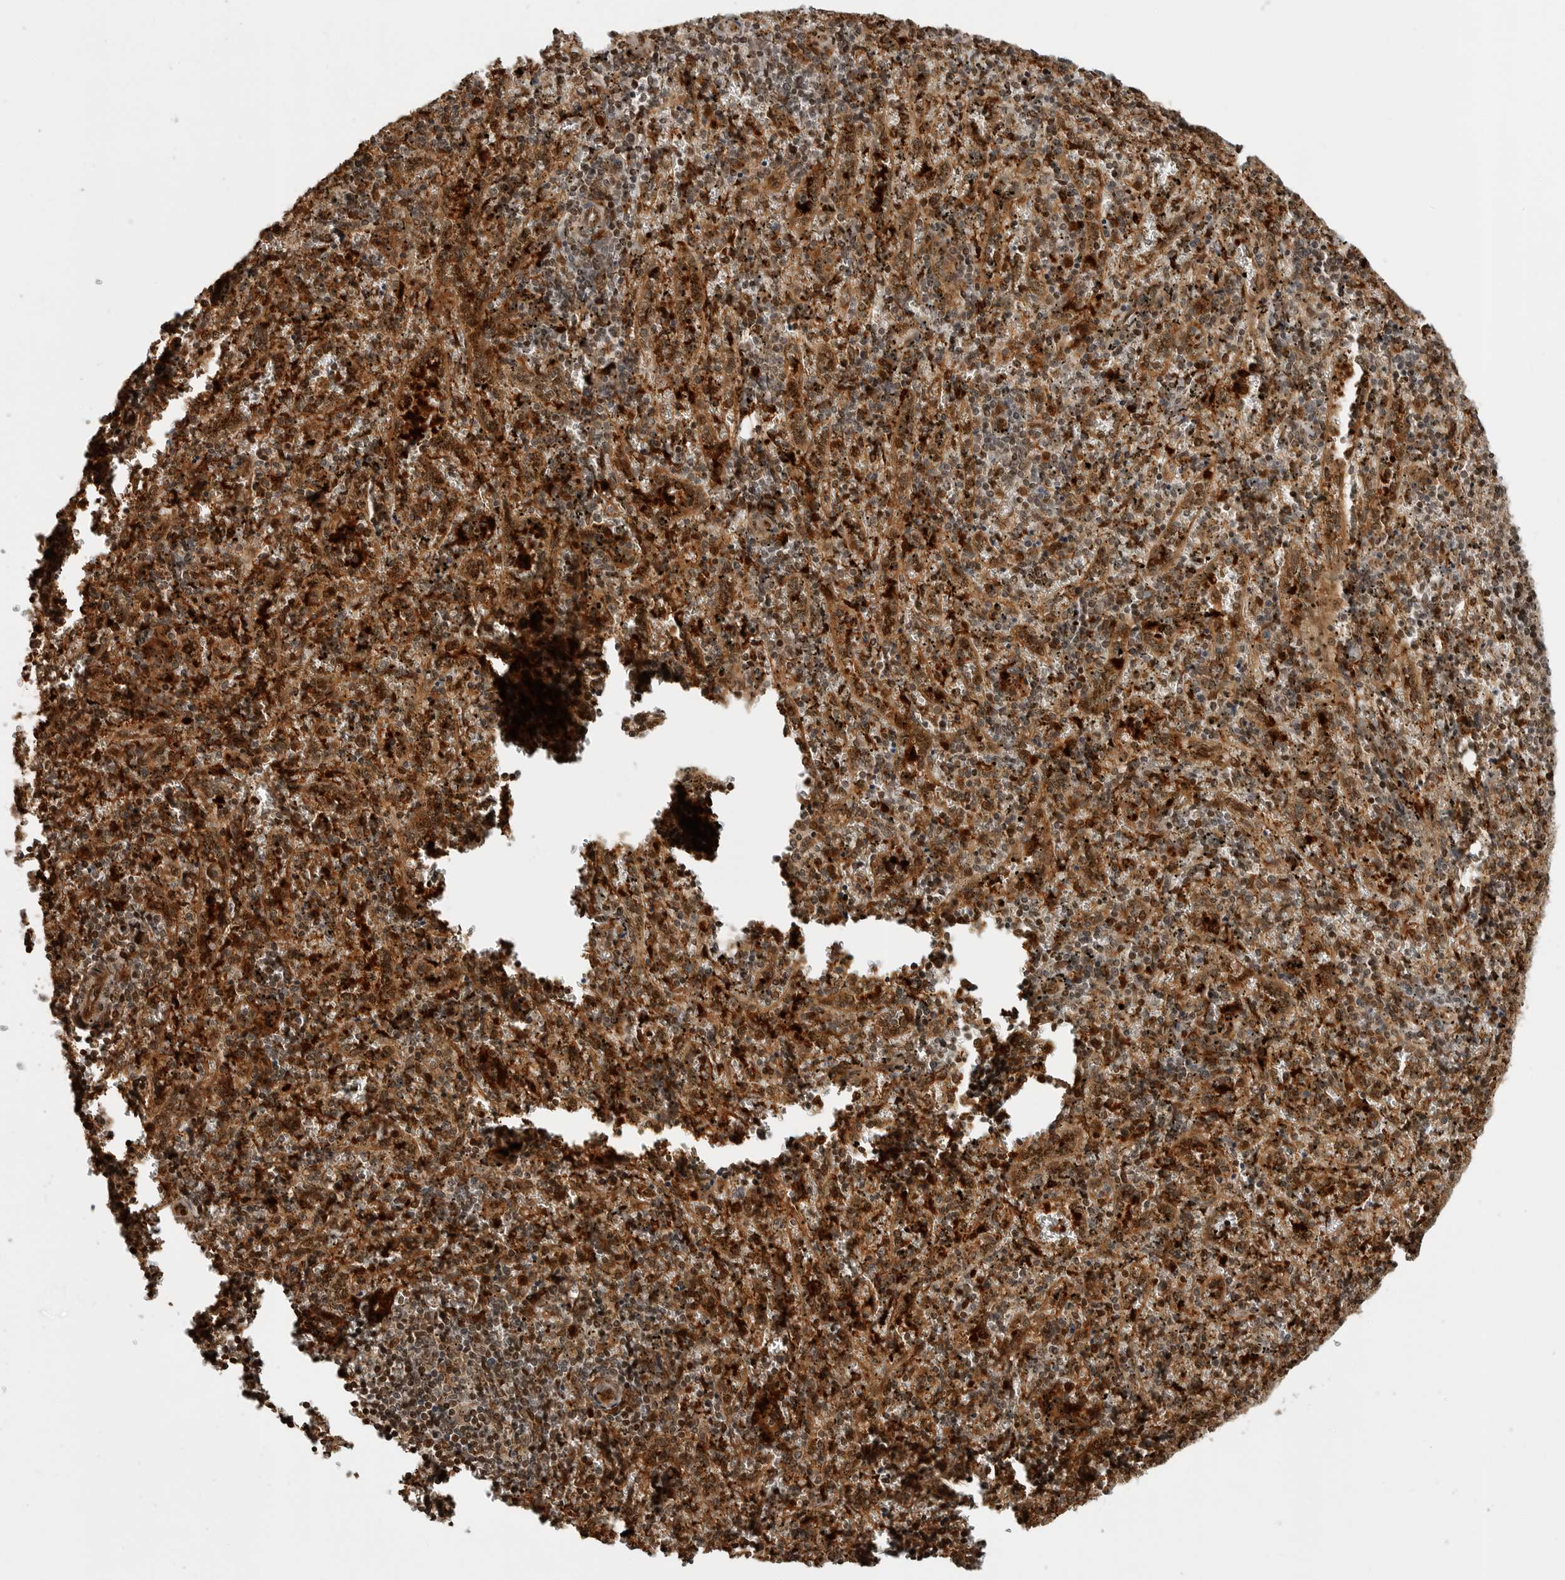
{"staining": {"intensity": "strong", "quantity": "25%-75%", "location": "cytoplasmic/membranous,nuclear"}, "tissue": "spleen", "cell_type": "Cells in red pulp", "image_type": "normal", "snomed": [{"axis": "morphology", "description": "Normal tissue, NOS"}, {"axis": "topography", "description": "Spleen"}], "caption": "This photomicrograph reveals immunohistochemistry (IHC) staining of benign human spleen, with high strong cytoplasmic/membranous,nuclear expression in approximately 25%-75% of cells in red pulp.", "gene": "BMP2K", "patient": {"sex": "male", "age": 11}}